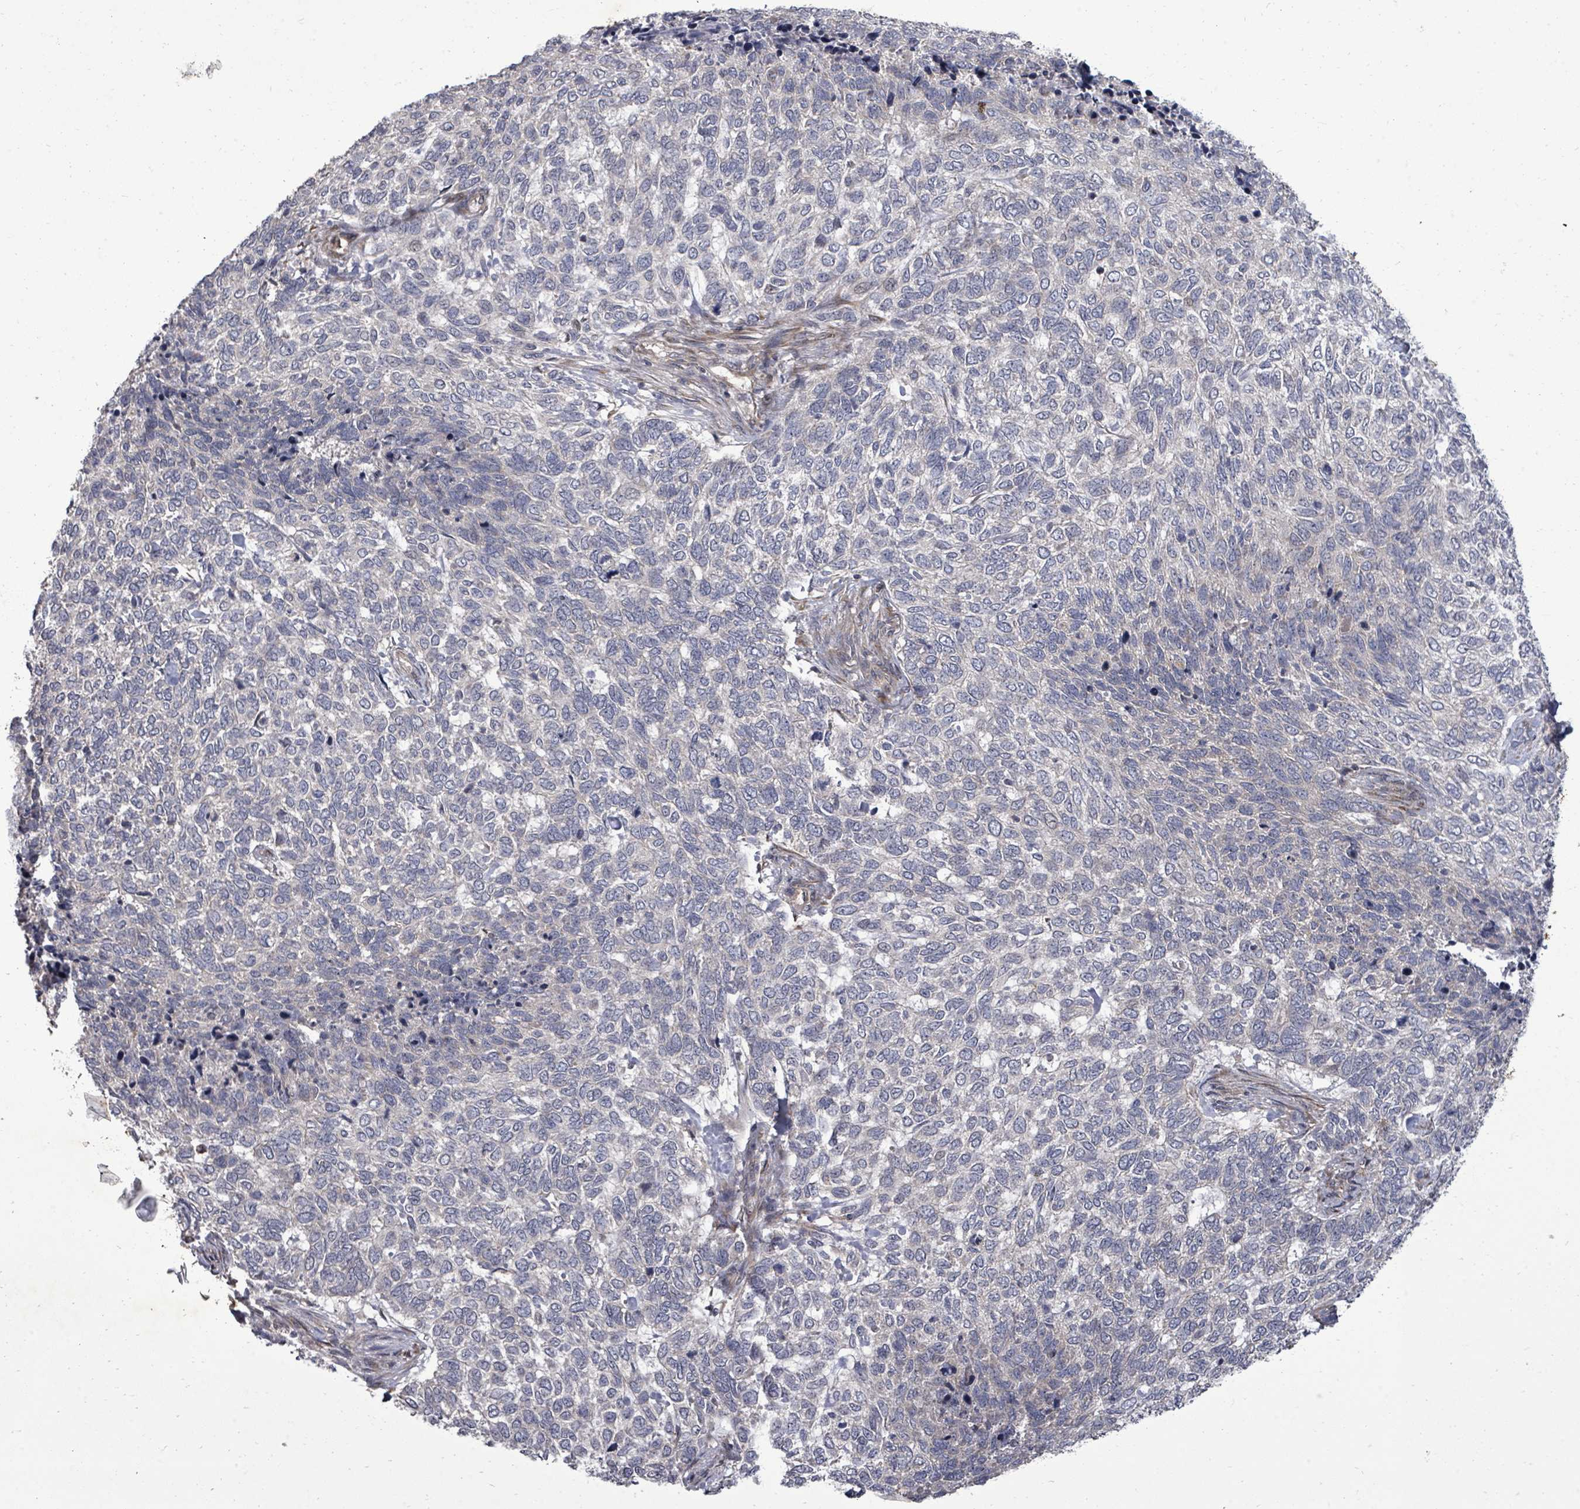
{"staining": {"intensity": "negative", "quantity": "none", "location": "none"}, "tissue": "skin cancer", "cell_type": "Tumor cells", "image_type": "cancer", "snomed": [{"axis": "morphology", "description": "Basal cell carcinoma"}, {"axis": "topography", "description": "Skin"}], "caption": "This is a histopathology image of immunohistochemistry (IHC) staining of skin cancer, which shows no staining in tumor cells.", "gene": "KRTAP27-1", "patient": {"sex": "female", "age": 65}}